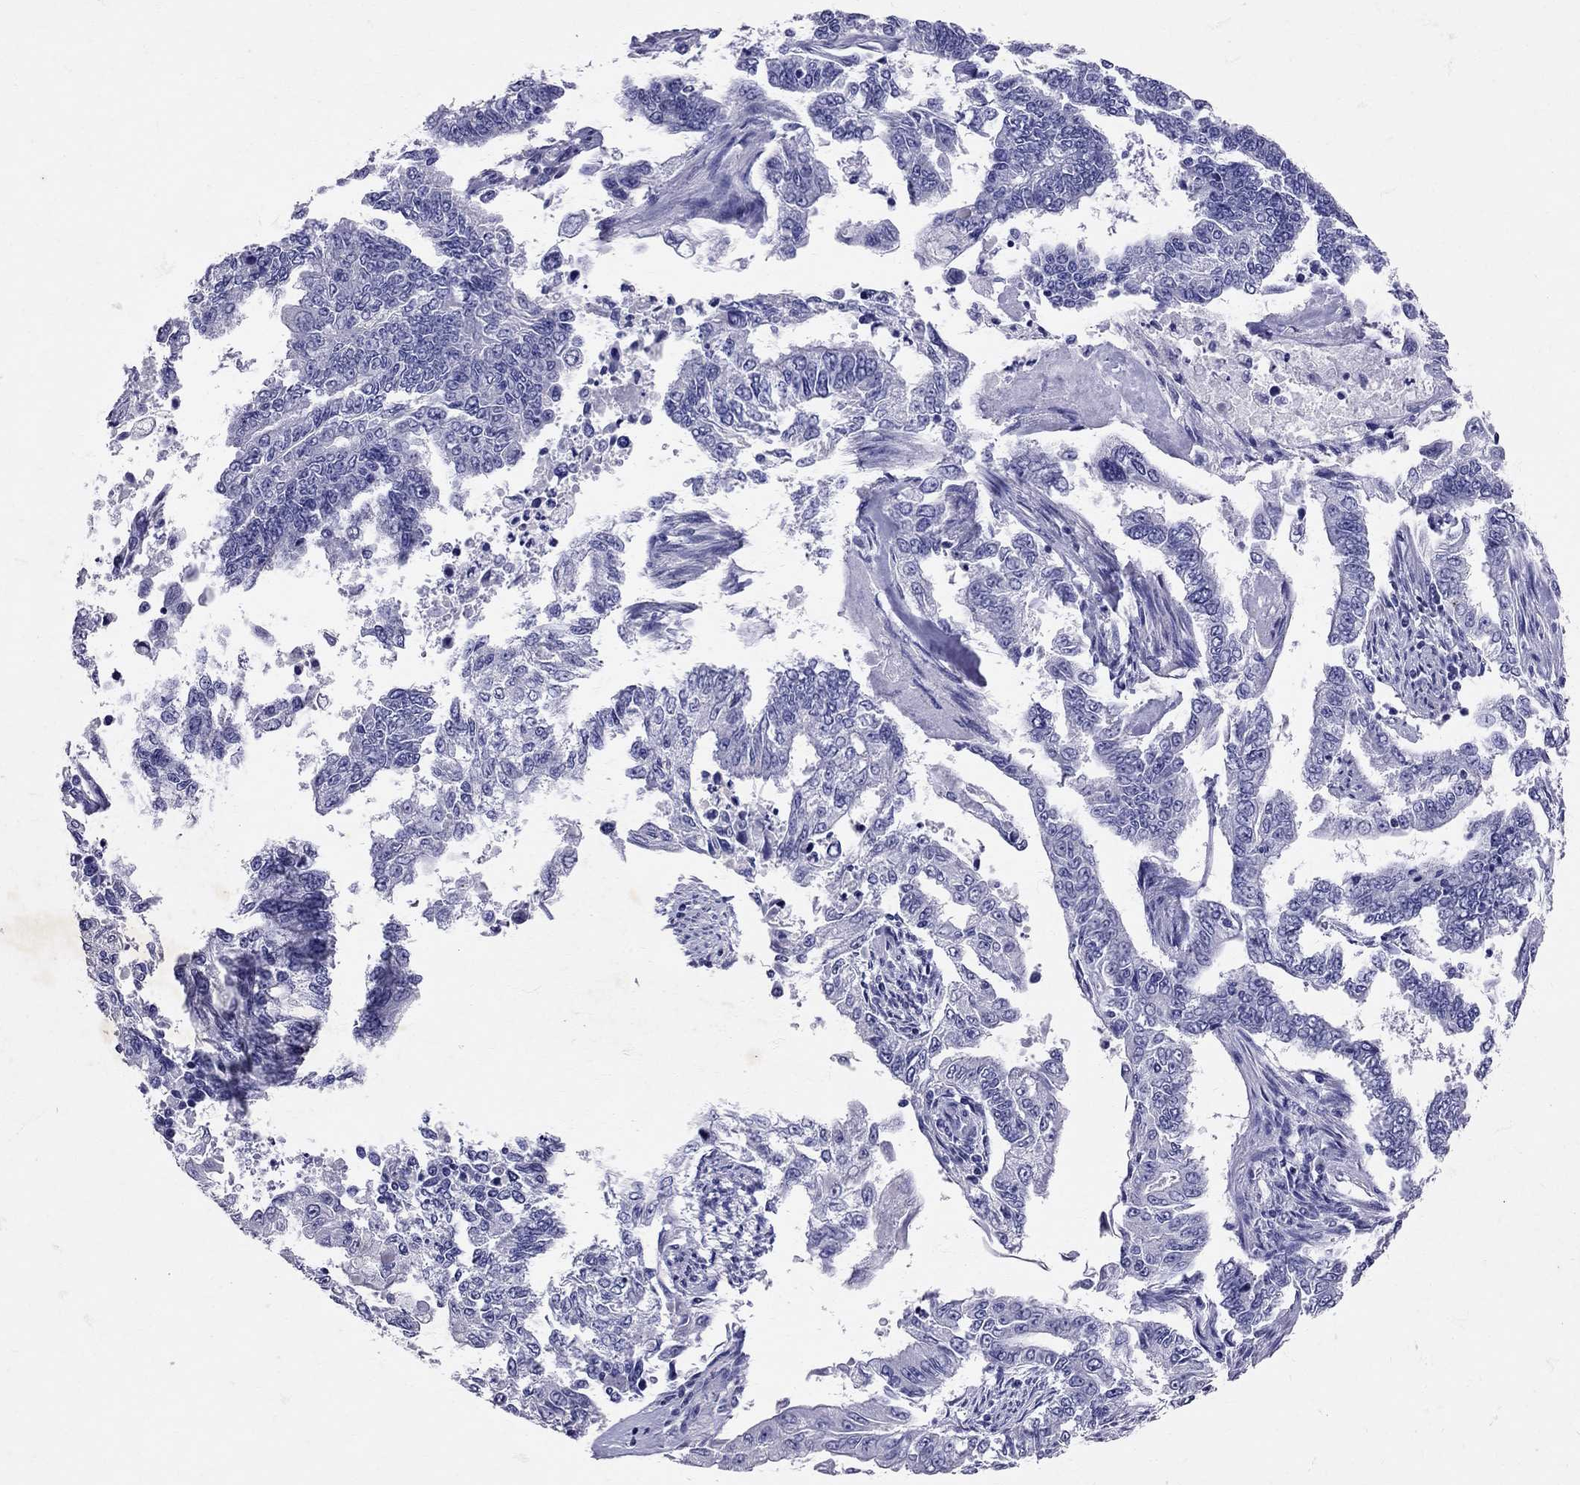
{"staining": {"intensity": "negative", "quantity": "none", "location": "none"}, "tissue": "endometrial cancer", "cell_type": "Tumor cells", "image_type": "cancer", "snomed": [{"axis": "morphology", "description": "Adenocarcinoma, NOS"}, {"axis": "topography", "description": "Uterus"}], "caption": "A histopathology image of human adenocarcinoma (endometrial) is negative for staining in tumor cells.", "gene": "AVP", "patient": {"sex": "female", "age": 59}}